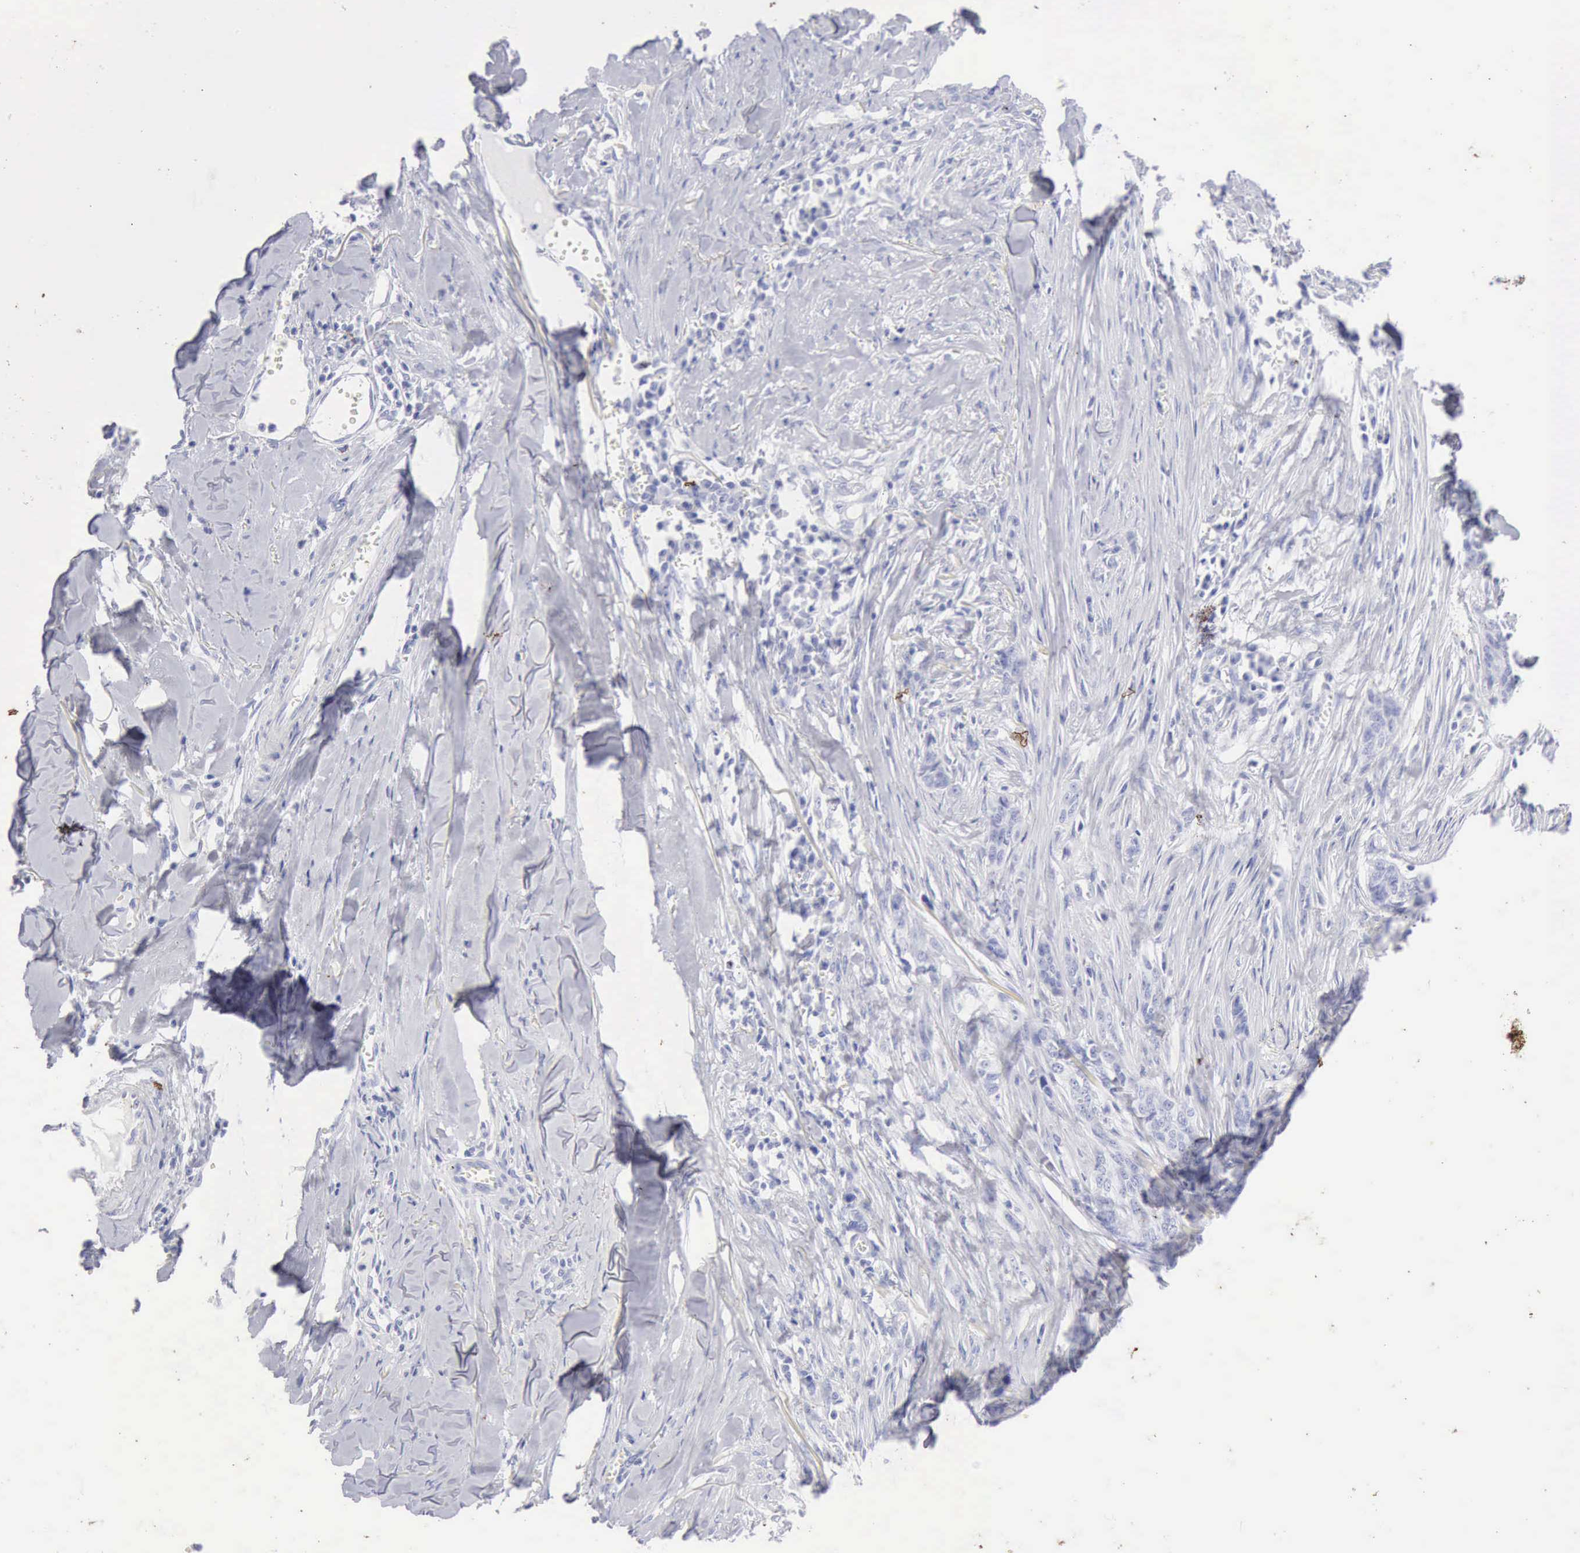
{"staining": {"intensity": "negative", "quantity": "none", "location": "none"}, "tissue": "skin cancer", "cell_type": "Tumor cells", "image_type": "cancer", "snomed": [{"axis": "morphology", "description": "Normal tissue, NOS"}, {"axis": "morphology", "description": "Basal cell carcinoma"}, {"axis": "topography", "description": "Skin"}], "caption": "IHC photomicrograph of basal cell carcinoma (skin) stained for a protein (brown), which reveals no positivity in tumor cells. (Stains: DAB (3,3'-diaminobenzidine) immunohistochemistry with hematoxylin counter stain, Microscopy: brightfield microscopy at high magnification).", "gene": "KRT10", "patient": {"sex": "female", "age": 65}}